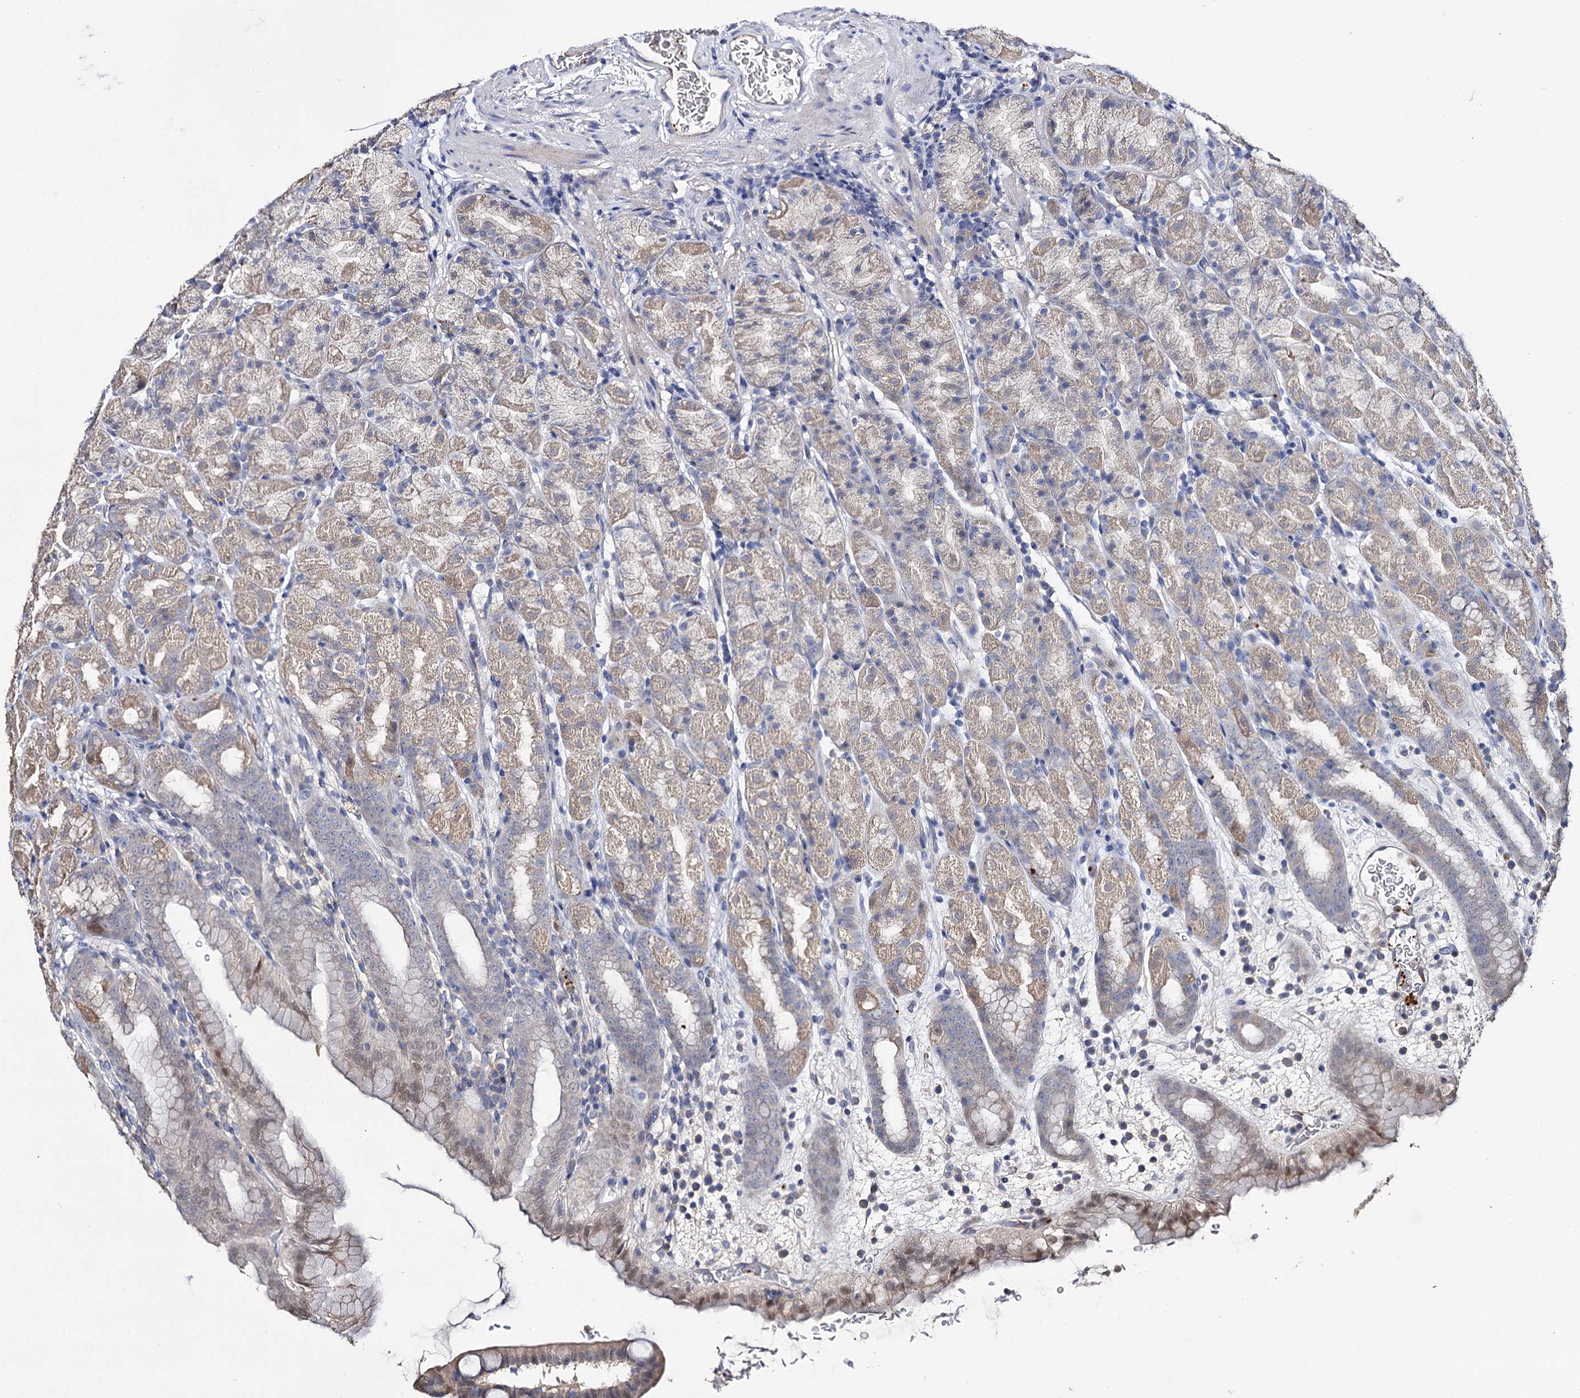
{"staining": {"intensity": "weak", "quantity": "25%-75%", "location": "cytoplasmic/membranous"}, "tissue": "stomach", "cell_type": "Glandular cells", "image_type": "normal", "snomed": [{"axis": "morphology", "description": "Normal tissue, NOS"}, {"axis": "topography", "description": "Stomach, upper"}], "caption": "Weak cytoplasmic/membranous staining for a protein is present in about 25%-75% of glandular cells of normal stomach using immunohistochemistry (IHC).", "gene": "DNAH6", "patient": {"sex": "male", "age": 68}}